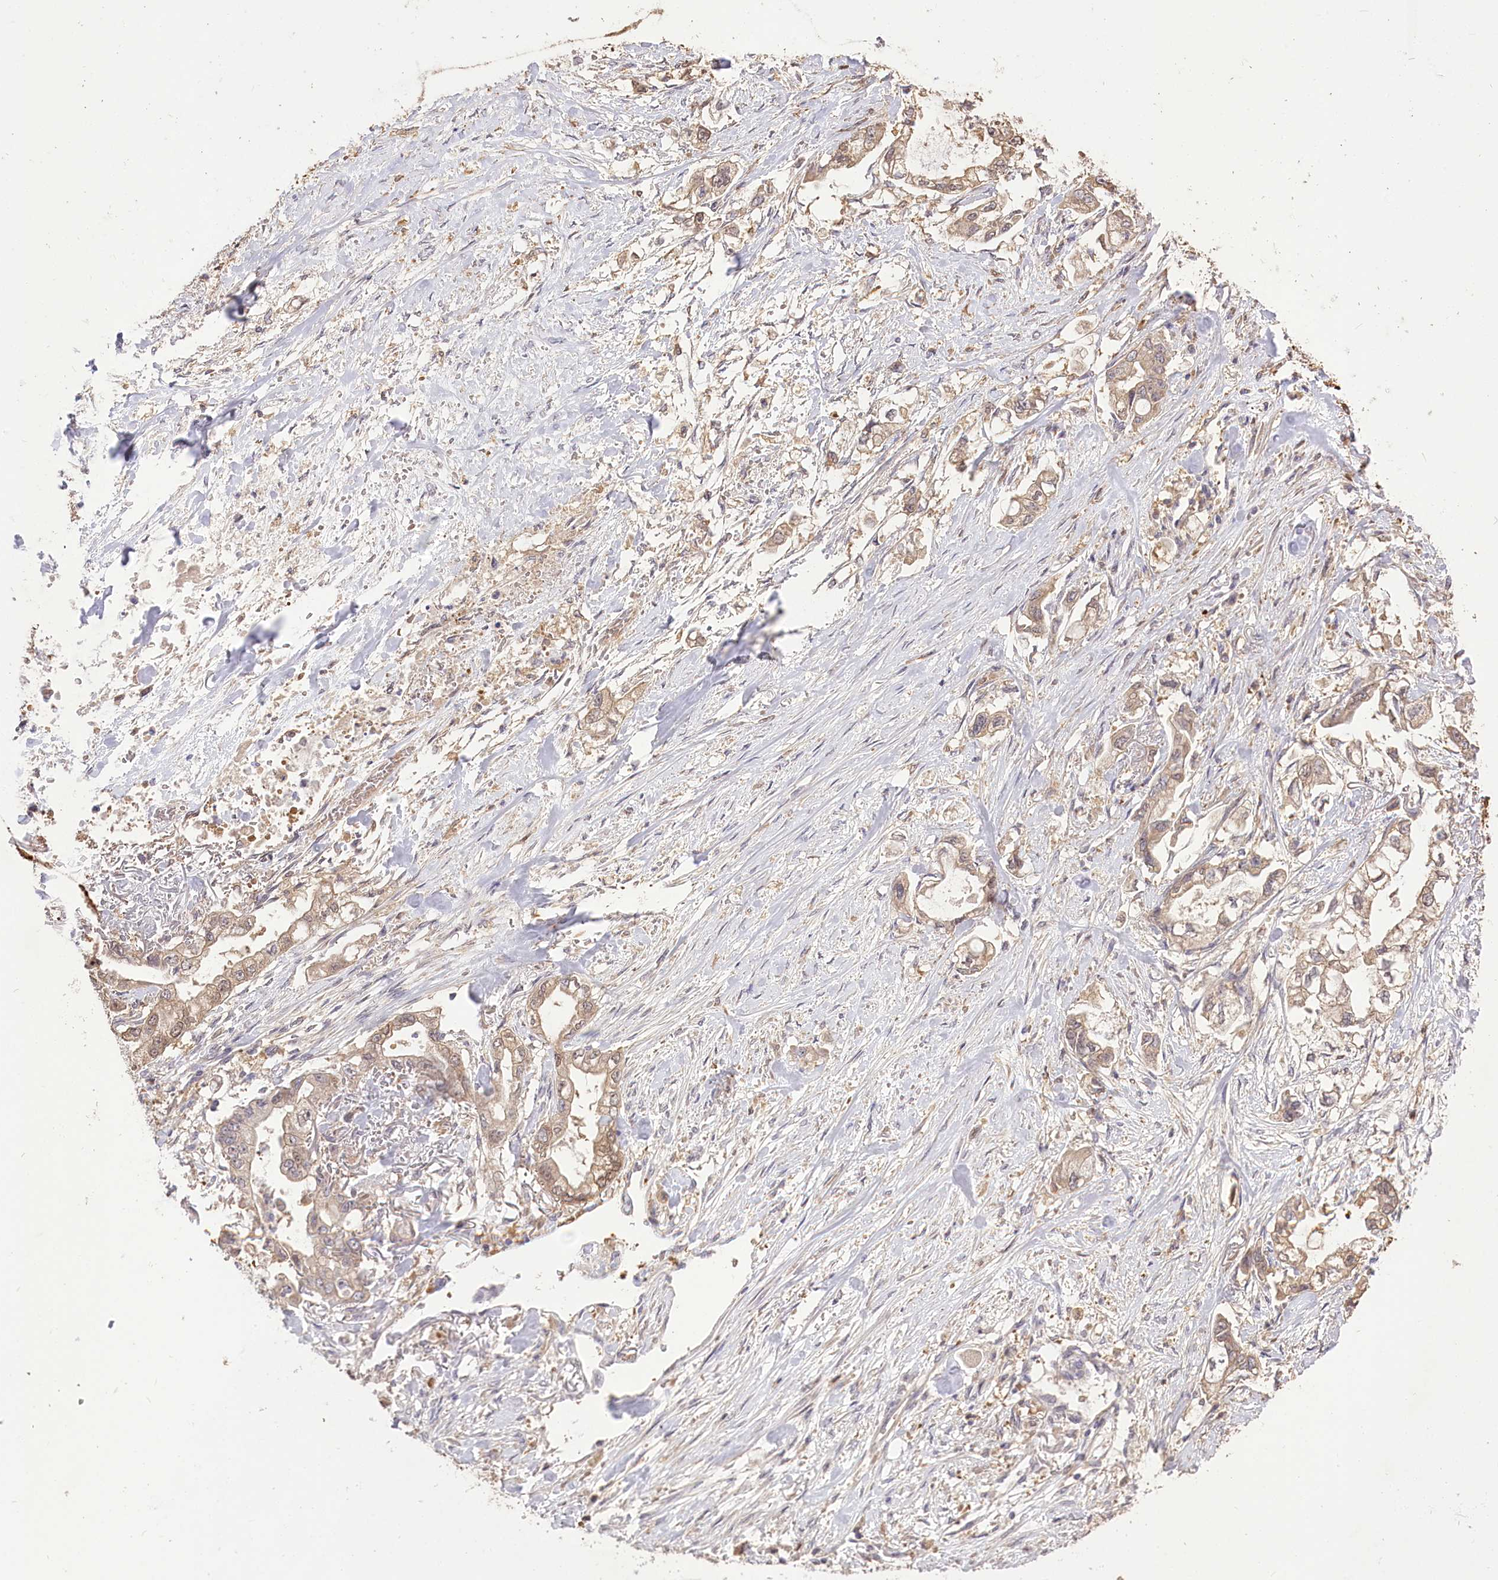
{"staining": {"intensity": "weak", "quantity": ">75%", "location": "cytoplasmic/membranous"}, "tissue": "stomach cancer", "cell_type": "Tumor cells", "image_type": "cancer", "snomed": [{"axis": "morphology", "description": "Adenocarcinoma, NOS"}, {"axis": "topography", "description": "Stomach"}], "caption": "Stomach adenocarcinoma stained with a protein marker reveals weak staining in tumor cells.", "gene": "R3HDM2", "patient": {"sex": "male", "age": 62}}